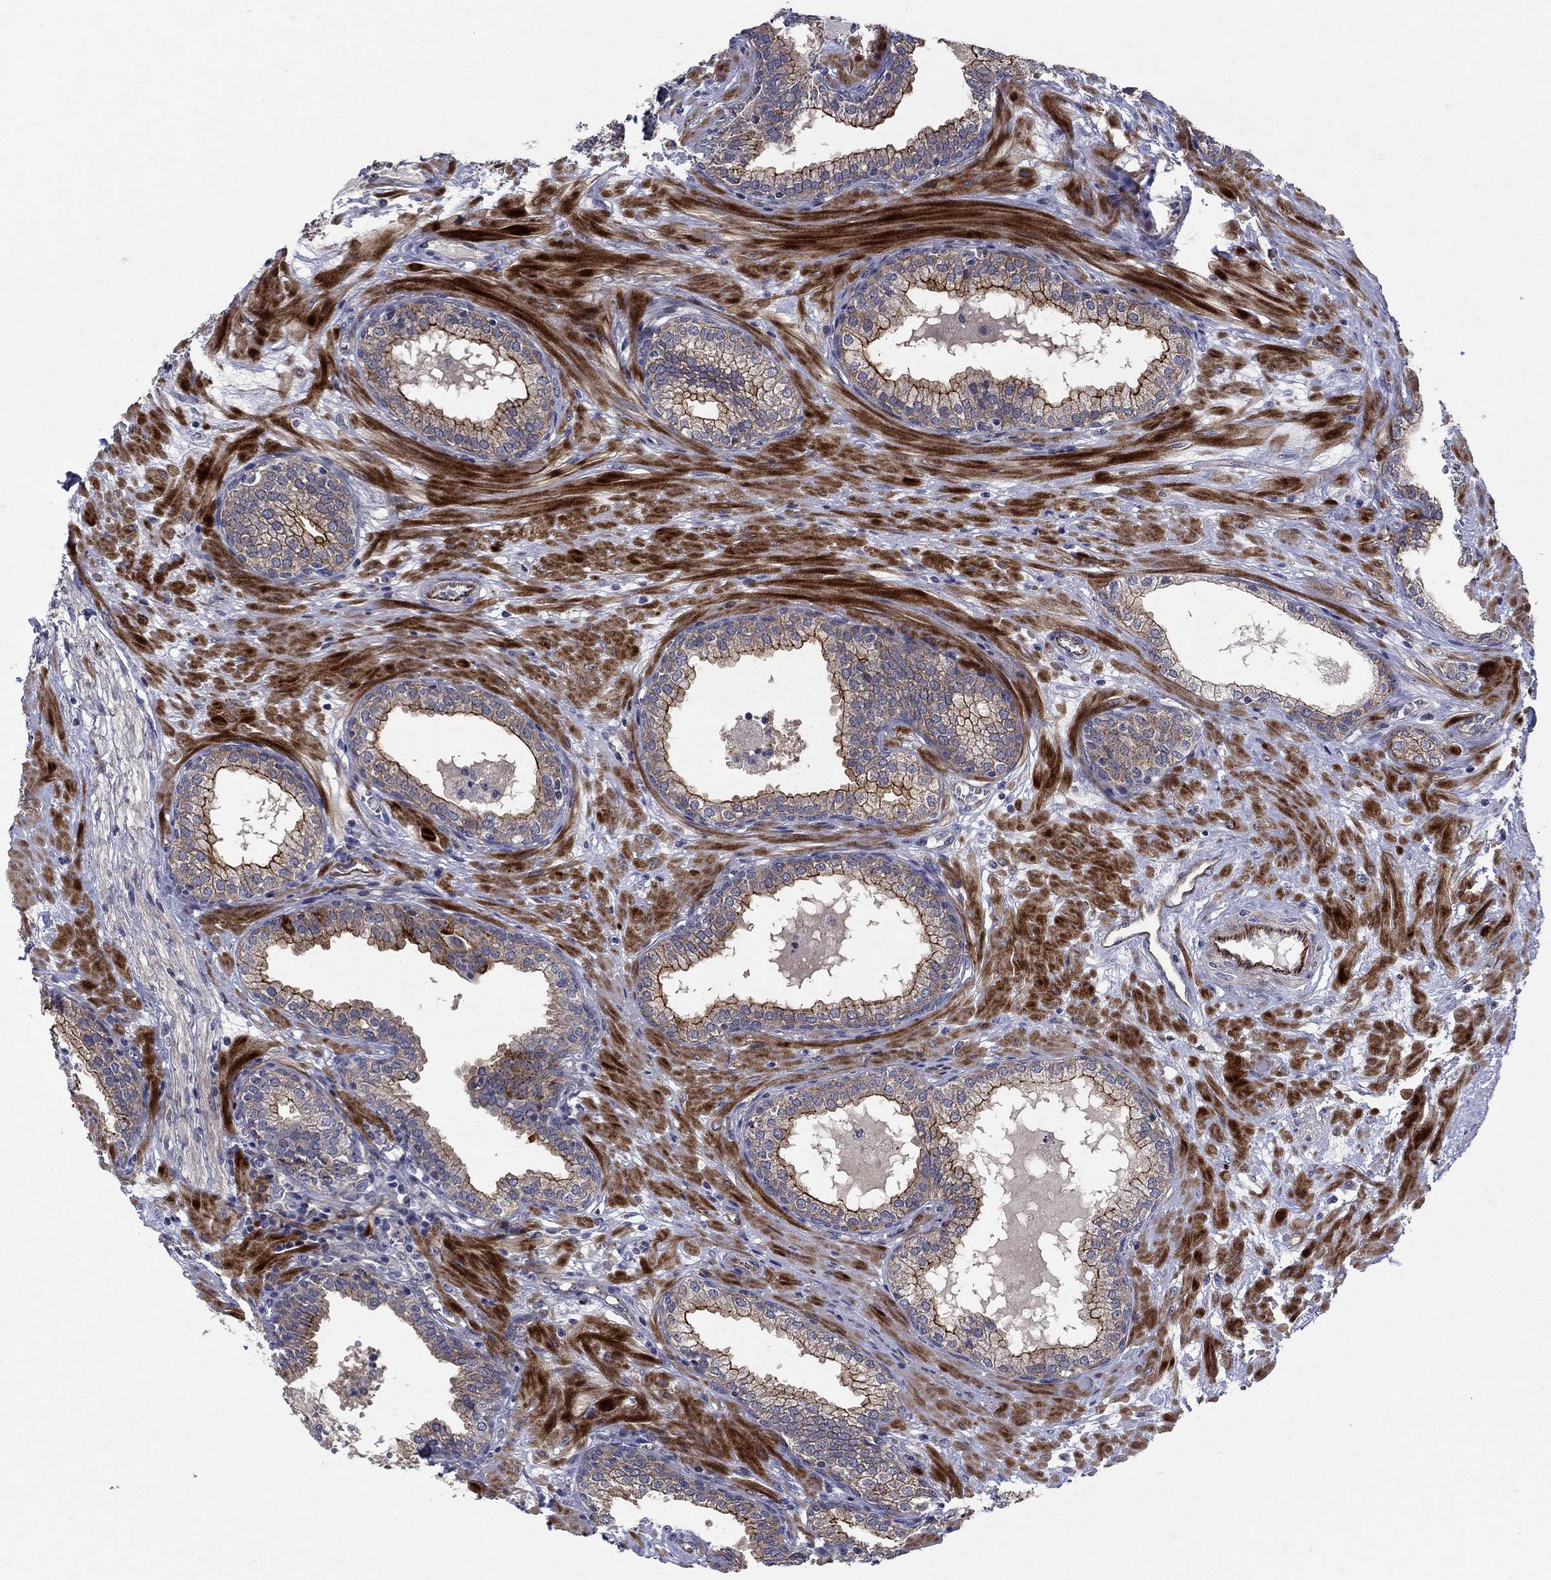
{"staining": {"intensity": "strong", "quantity": "25%-75%", "location": "cytoplasmic/membranous"}, "tissue": "prostate", "cell_type": "Glandular cells", "image_type": "normal", "snomed": [{"axis": "morphology", "description": "Normal tissue, NOS"}, {"axis": "topography", "description": "Prostate"}], "caption": "The image displays a brown stain indicating the presence of a protein in the cytoplasmic/membranous of glandular cells in prostate.", "gene": "SLC7A1", "patient": {"sex": "male", "age": 64}}